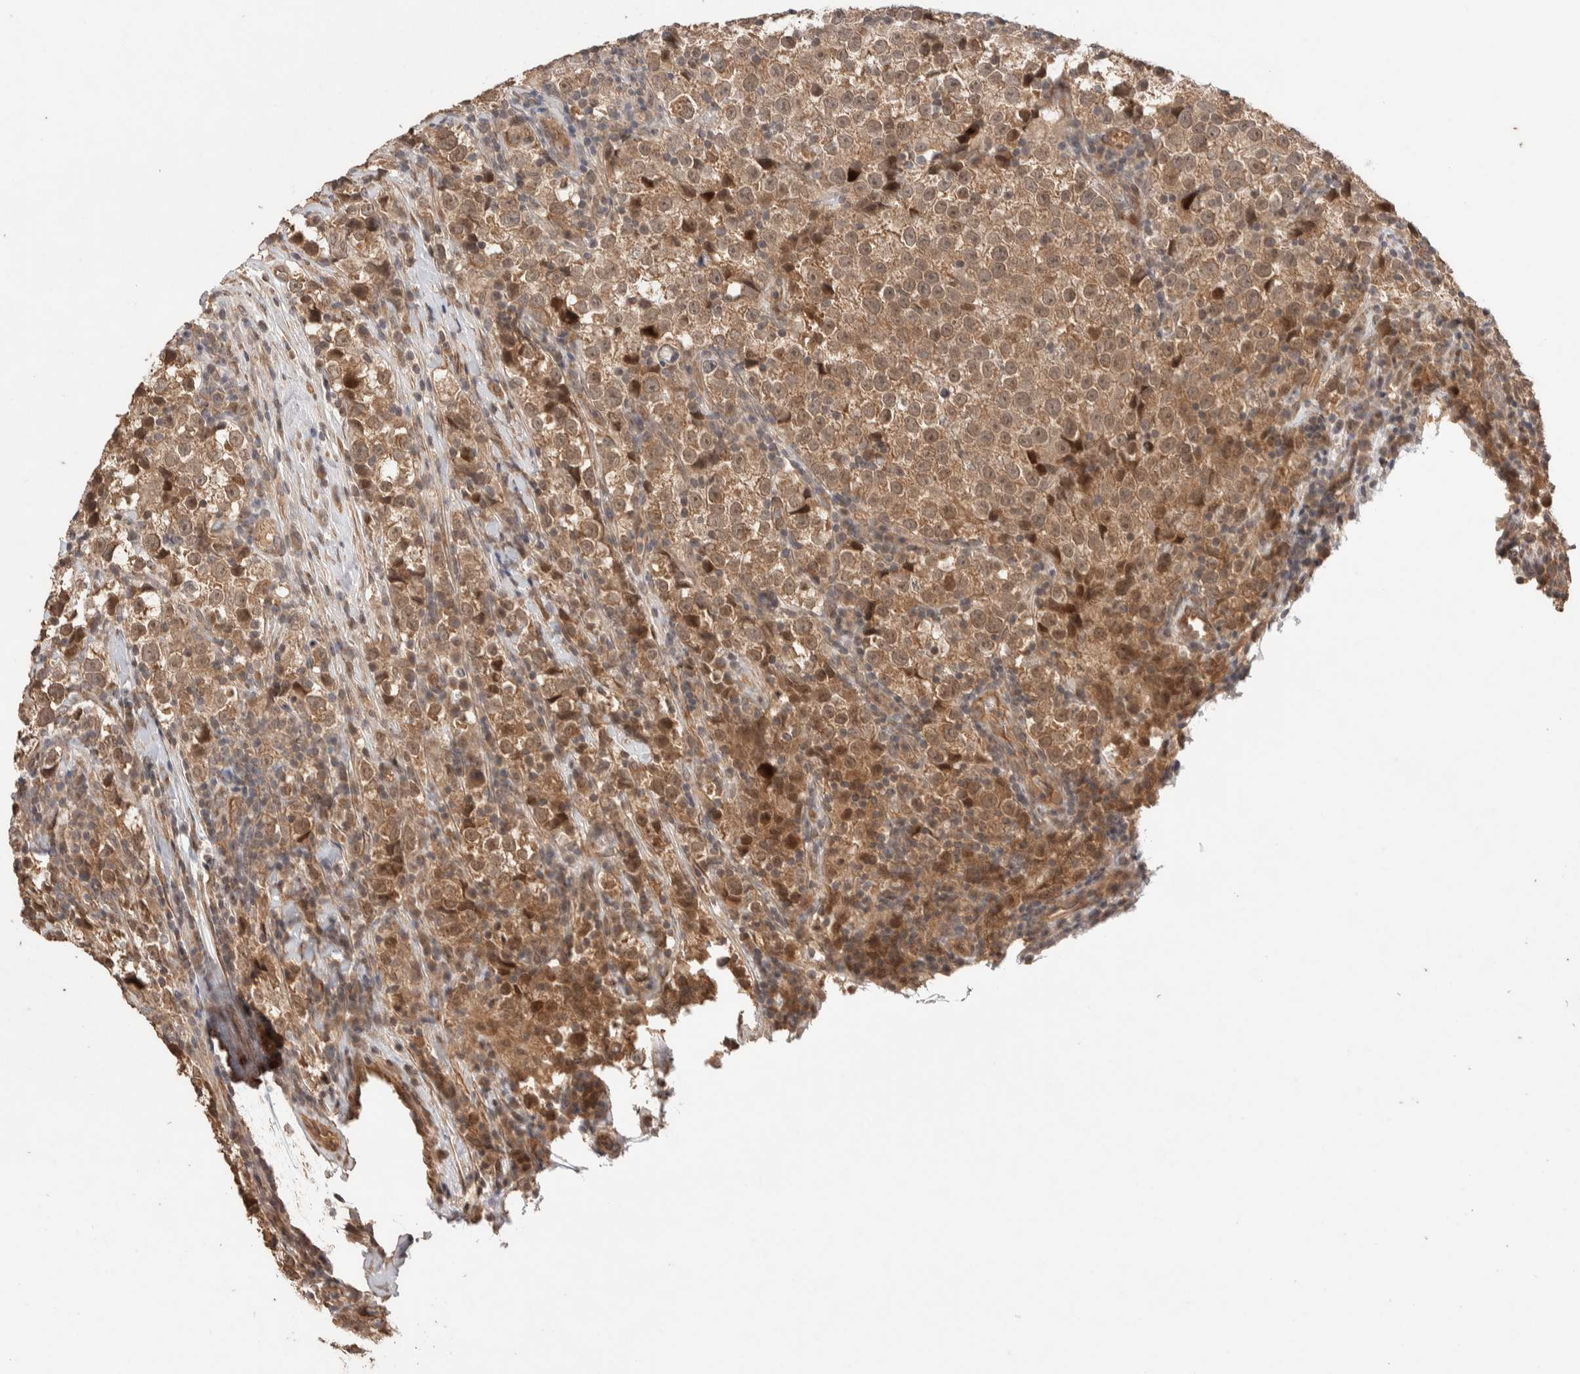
{"staining": {"intensity": "moderate", "quantity": ">75%", "location": "cytoplasmic/membranous,nuclear"}, "tissue": "testis cancer", "cell_type": "Tumor cells", "image_type": "cancer", "snomed": [{"axis": "morphology", "description": "Normal tissue, NOS"}, {"axis": "morphology", "description": "Seminoma, NOS"}, {"axis": "topography", "description": "Testis"}], "caption": "Immunohistochemical staining of testis cancer (seminoma) displays moderate cytoplasmic/membranous and nuclear protein staining in approximately >75% of tumor cells.", "gene": "PRDM15", "patient": {"sex": "male", "age": 43}}